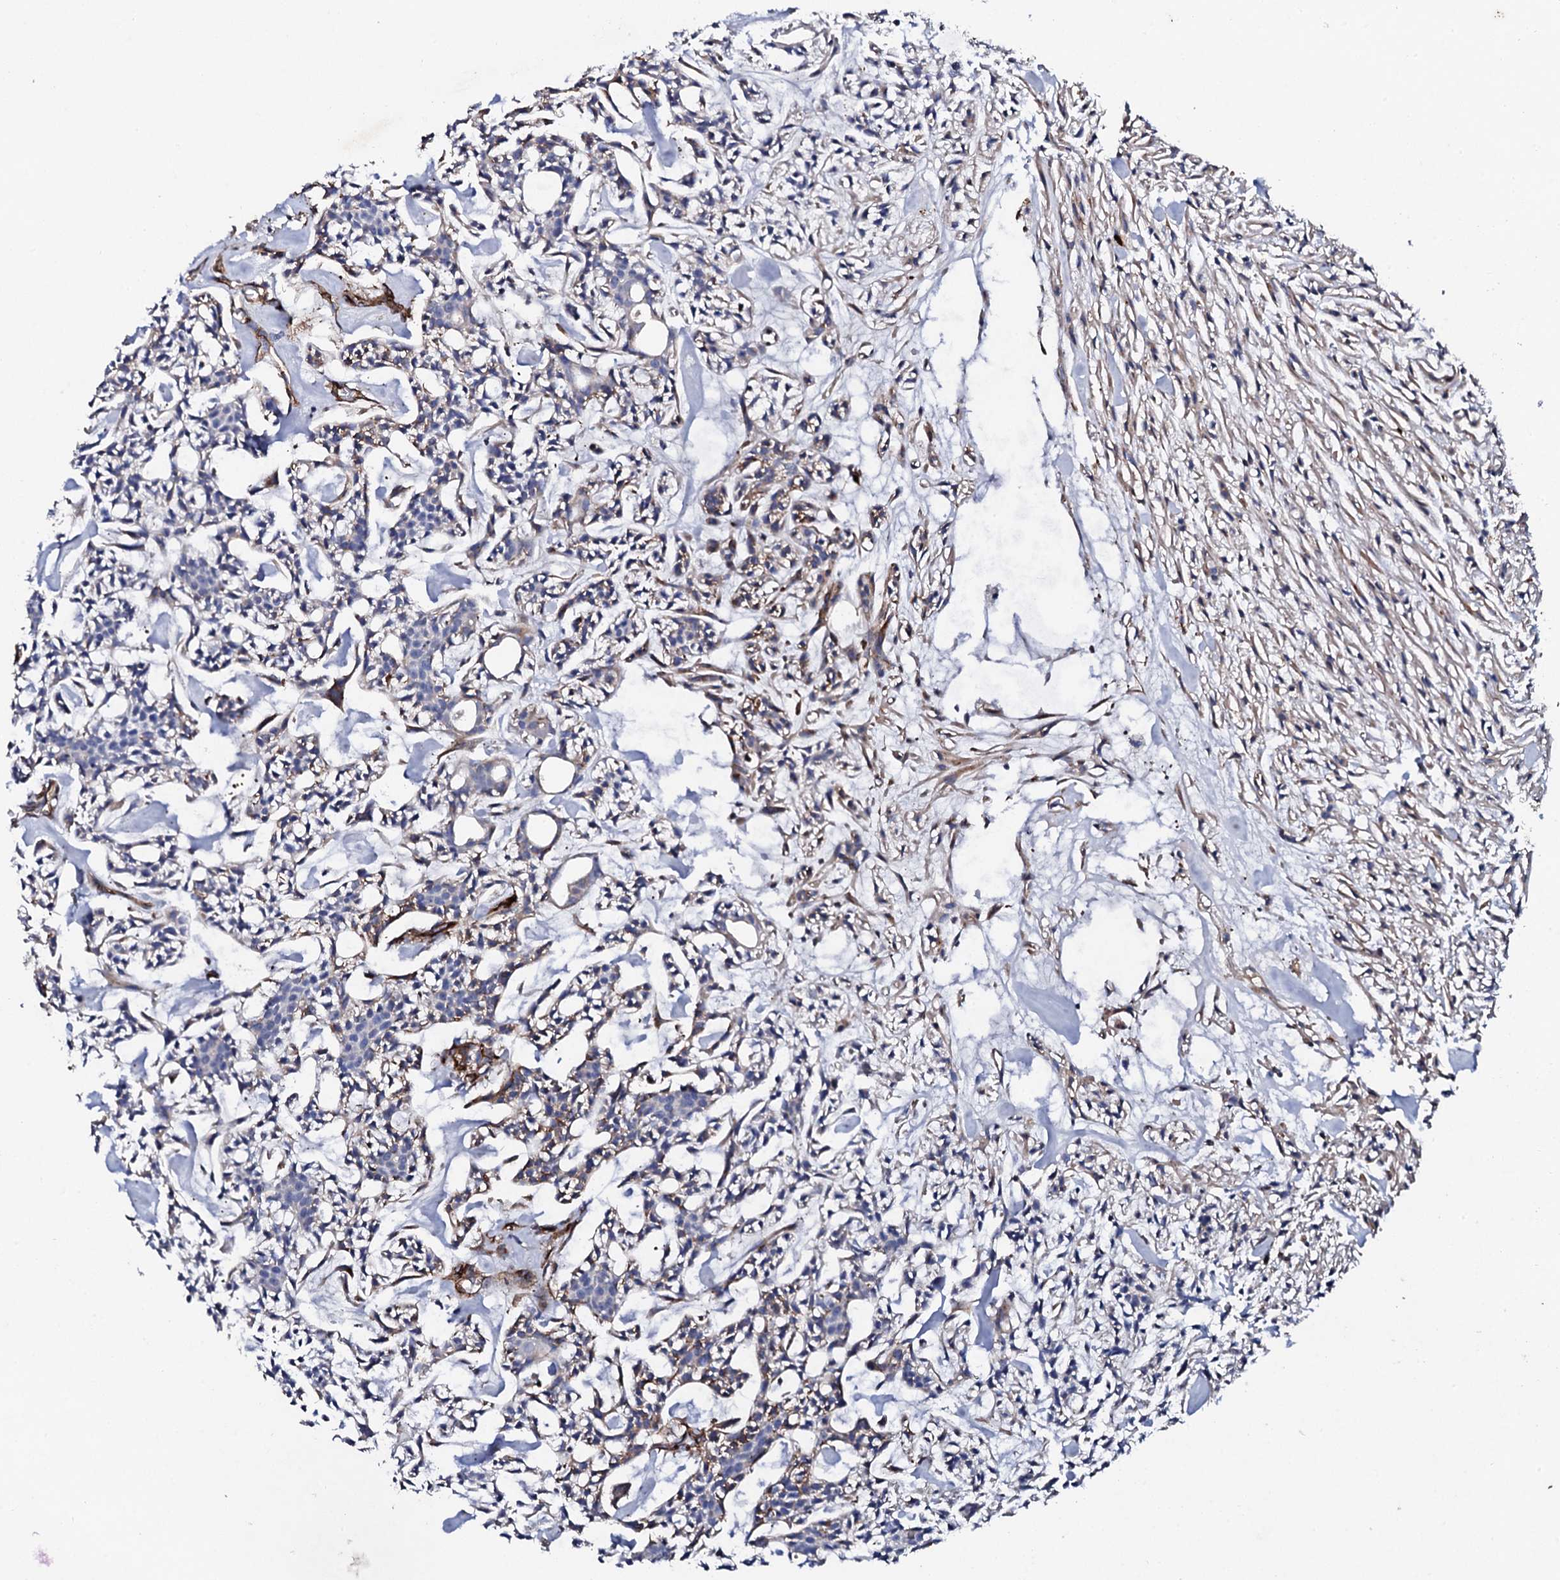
{"staining": {"intensity": "moderate", "quantity": "25%-75%", "location": "cytoplasmic/membranous"}, "tissue": "head and neck cancer", "cell_type": "Tumor cells", "image_type": "cancer", "snomed": [{"axis": "morphology", "description": "Adenocarcinoma, NOS"}, {"axis": "topography", "description": "Salivary gland"}, {"axis": "topography", "description": "Head-Neck"}], "caption": "Protein staining of head and neck cancer (adenocarcinoma) tissue displays moderate cytoplasmic/membranous positivity in approximately 25%-75% of tumor cells.", "gene": "DBX1", "patient": {"sex": "male", "age": 55}}